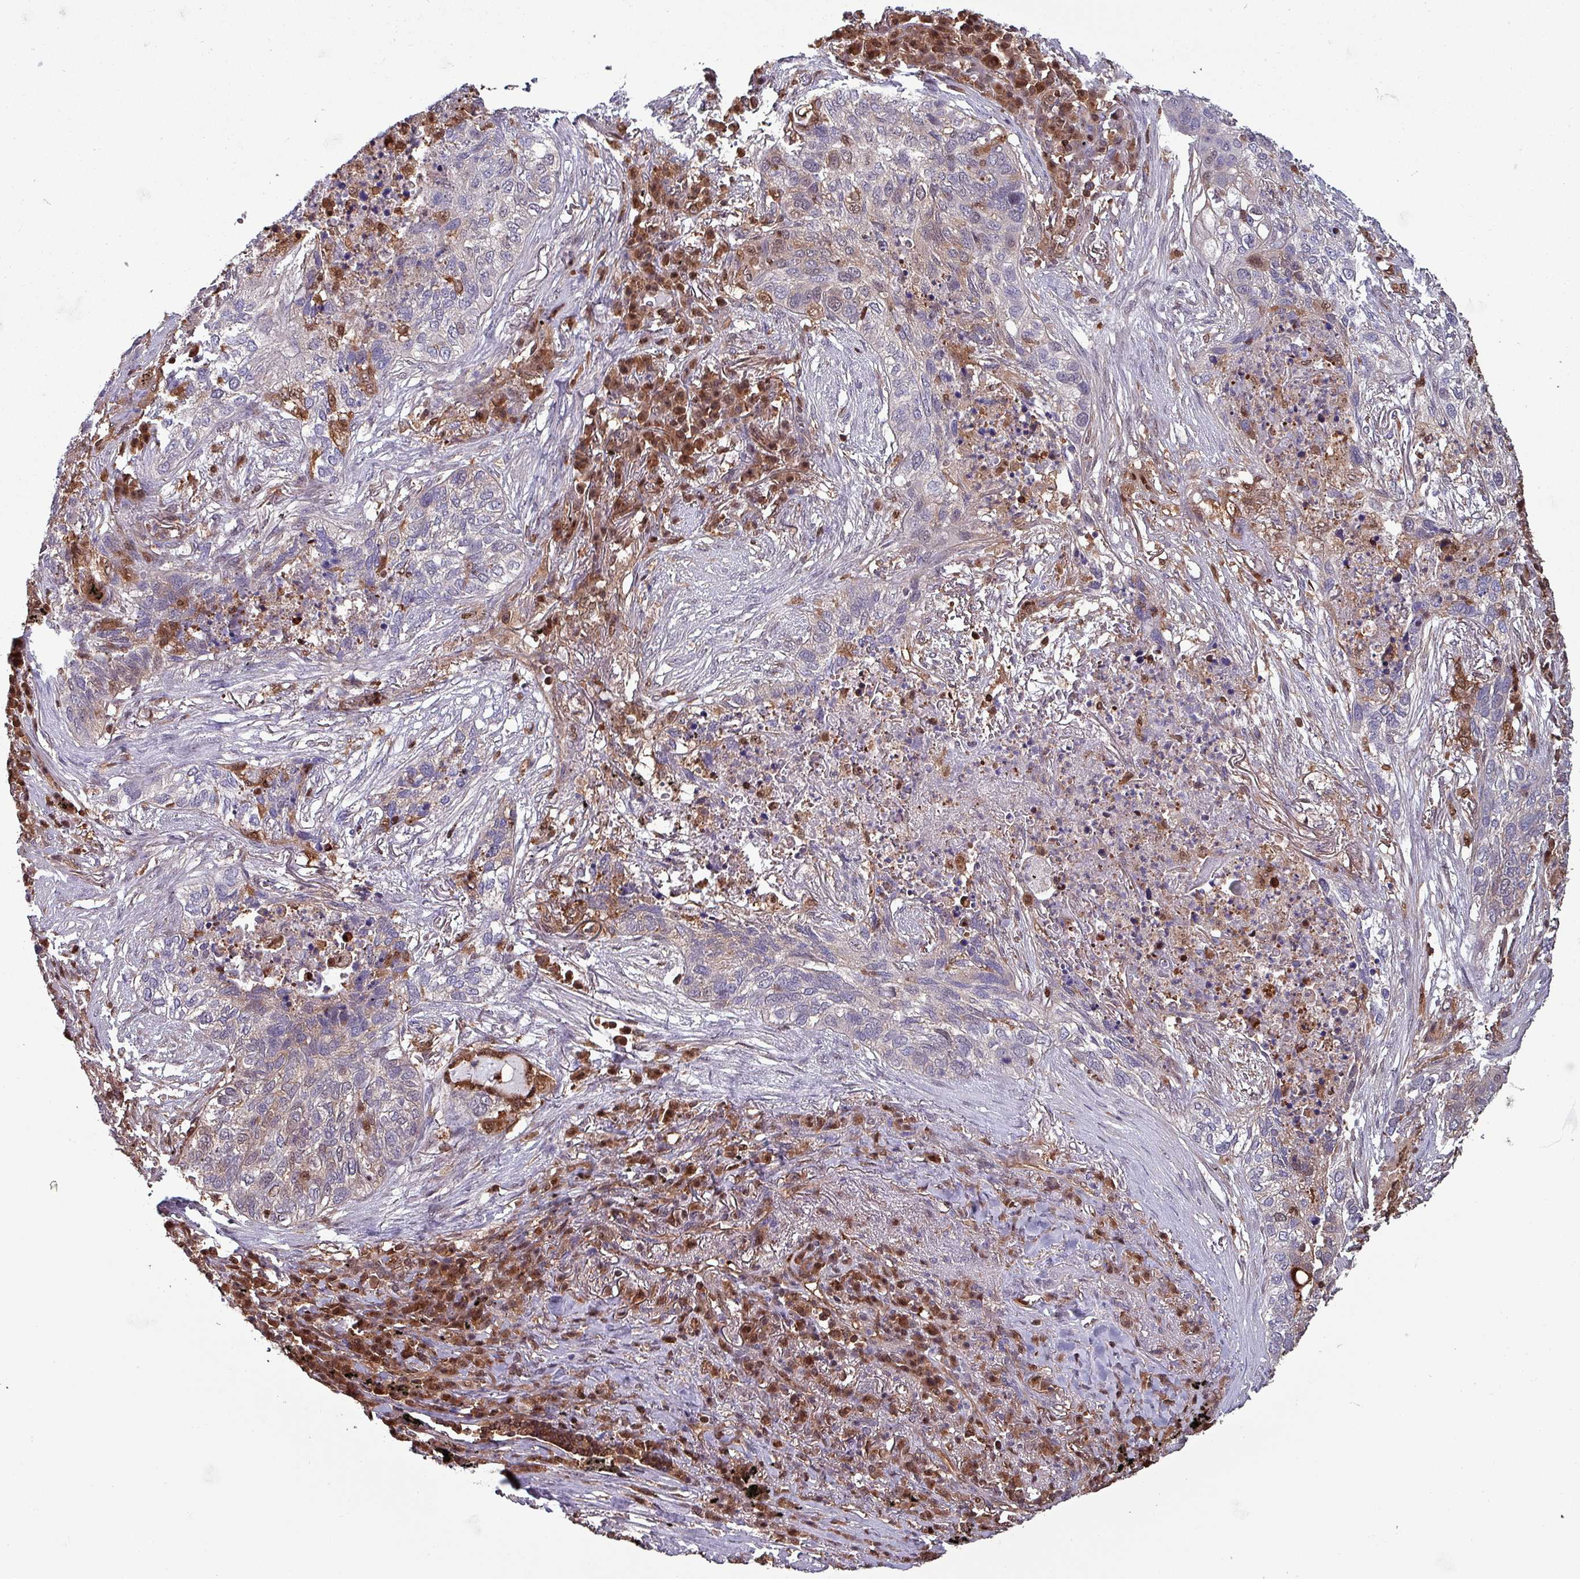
{"staining": {"intensity": "moderate", "quantity": "<25%", "location": "cytoplasmic/membranous,nuclear"}, "tissue": "lung cancer", "cell_type": "Tumor cells", "image_type": "cancer", "snomed": [{"axis": "morphology", "description": "Squamous cell carcinoma, NOS"}, {"axis": "topography", "description": "Lung"}], "caption": "A low amount of moderate cytoplasmic/membranous and nuclear positivity is appreciated in about <25% of tumor cells in lung squamous cell carcinoma tissue.", "gene": "PSMB8", "patient": {"sex": "female", "age": 63}}